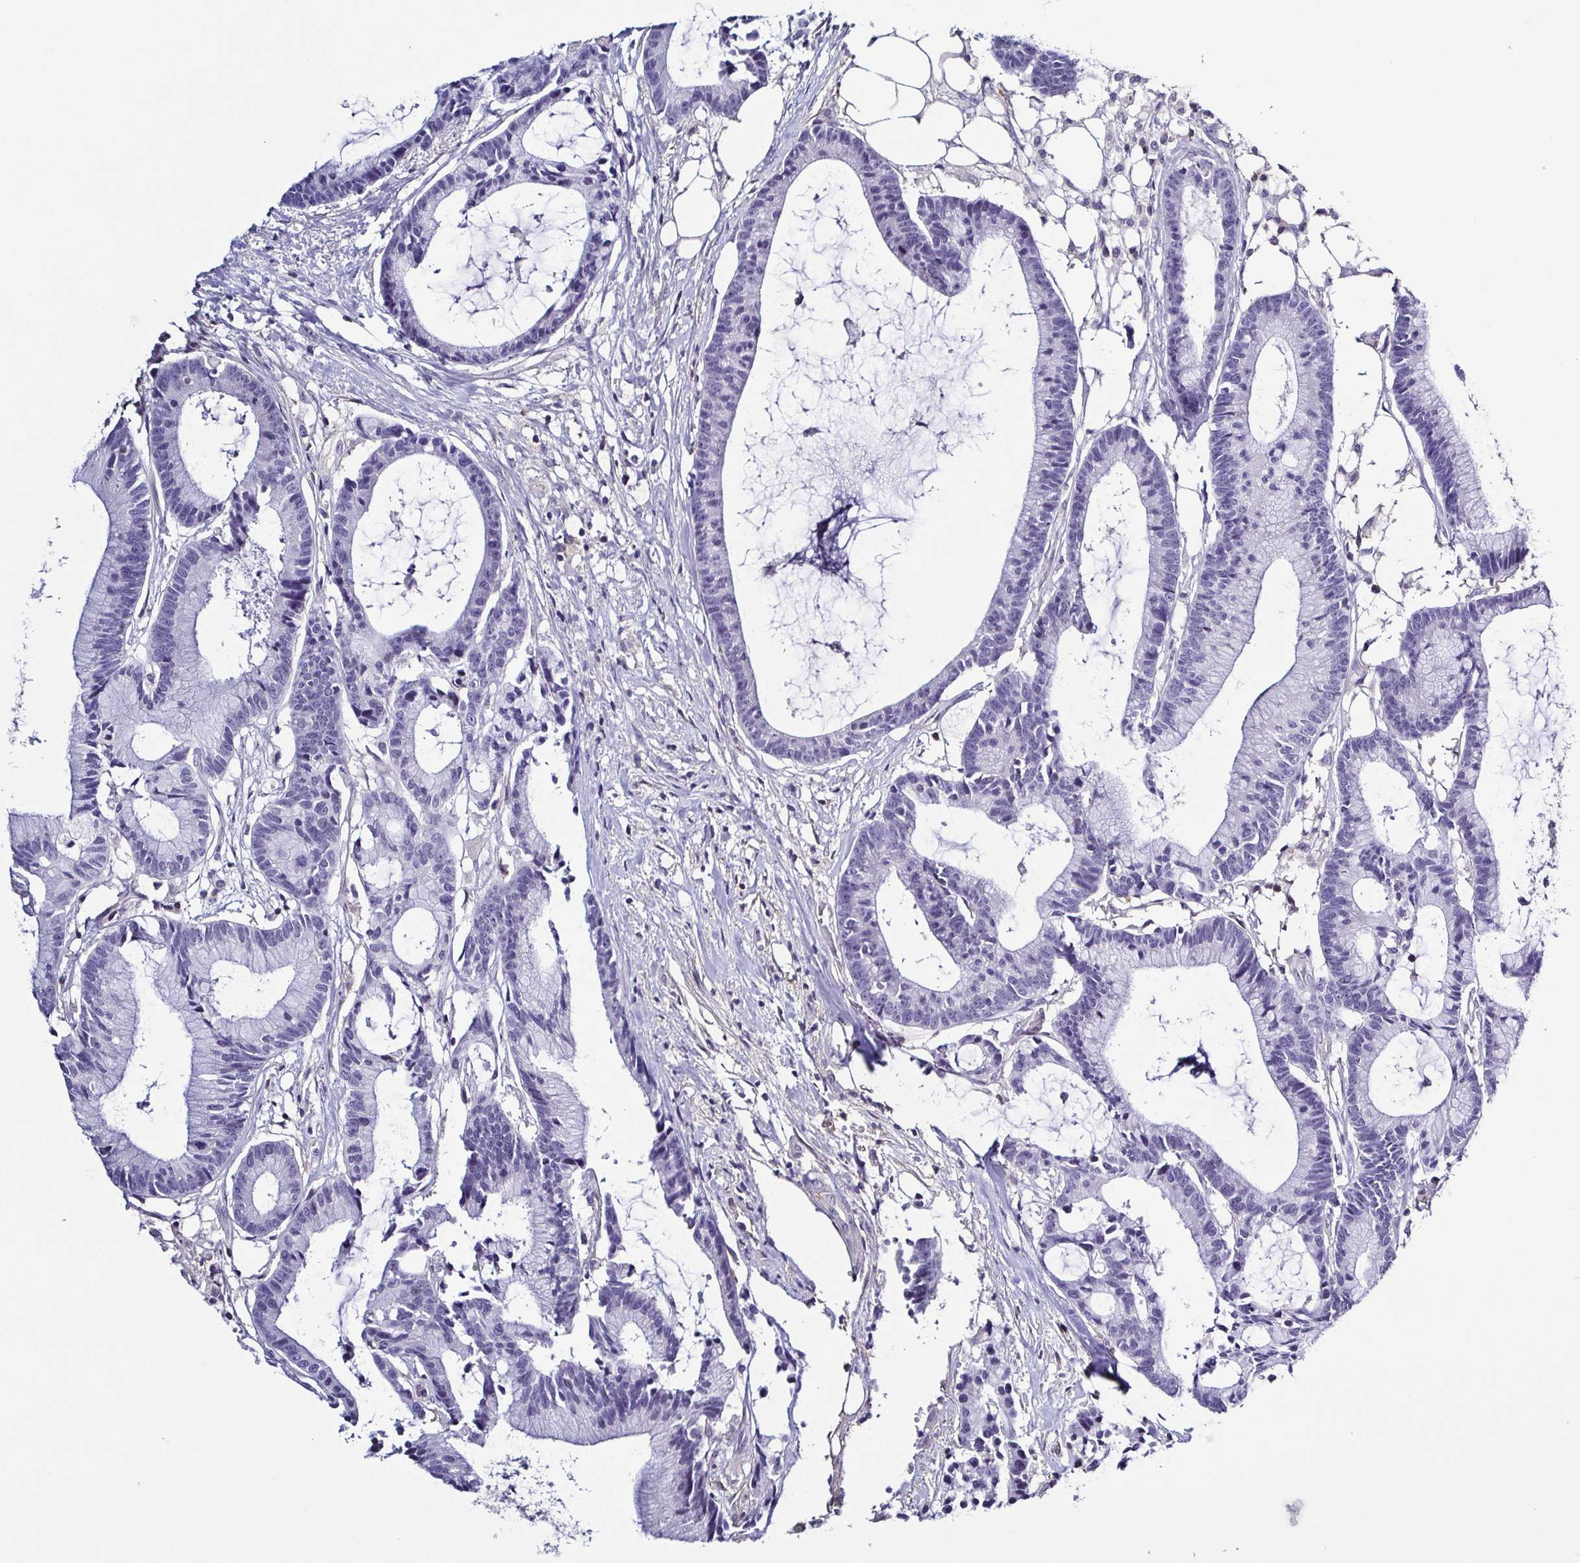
{"staining": {"intensity": "negative", "quantity": "none", "location": "none"}, "tissue": "colorectal cancer", "cell_type": "Tumor cells", "image_type": "cancer", "snomed": [{"axis": "morphology", "description": "Adenocarcinoma, NOS"}, {"axis": "topography", "description": "Colon"}], "caption": "The photomicrograph exhibits no staining of tumor cells in adenocarcinoma (colorectal). (Brightfield microscopy of DAB IHC at high magnification).", "gene": "TNNT2", "patient": {"sex": "female", "age": 78}}